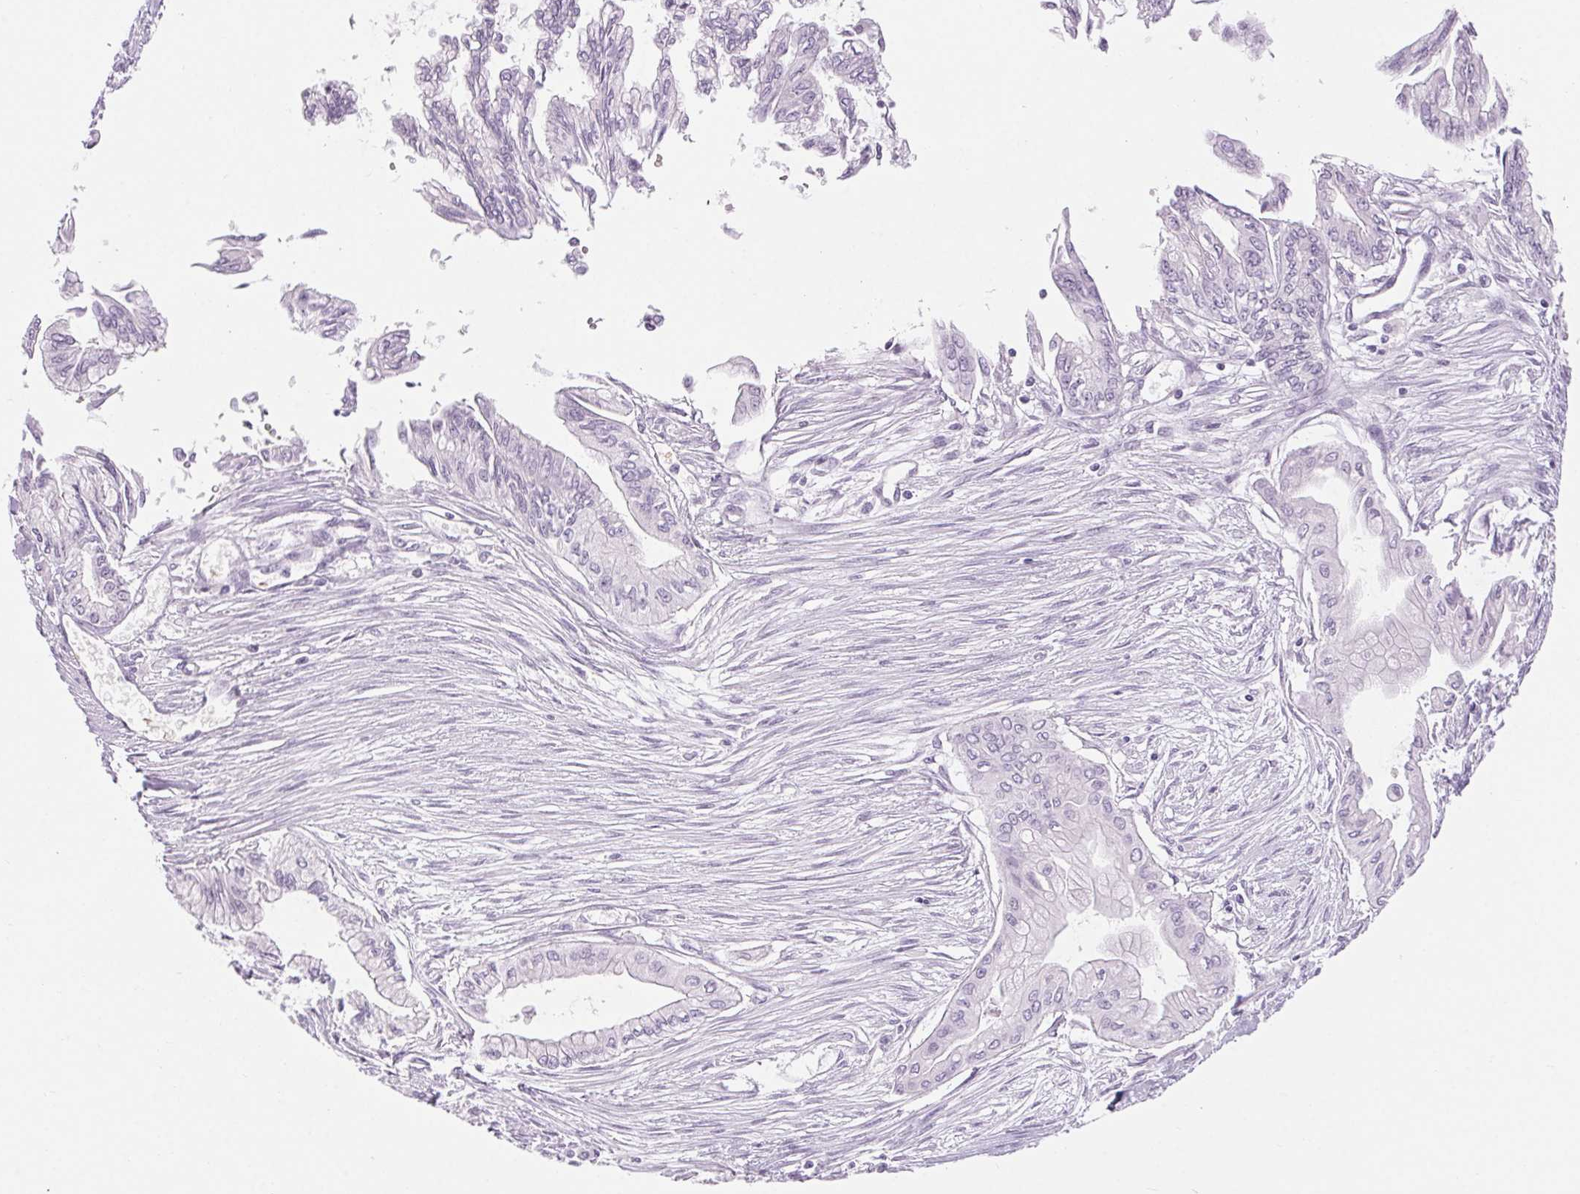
{"staining": {"intensity": "negative", "quantity": "none", "location": "none"}, "tissue": "pancreatic cancer", "cell_type": "Tumor cells", "image_type": "cancer", "snomed": [{"axis": "morphology", "description": "Adenocarcinoma, NOS"}, {"axis": "topography", "description": "Pancreas"}], "caption": "DAB immunohistochemical staining of pancreatic cancer (adenocarcinoma) displays no significant staining in tumor cells.", "gene": "LRP2", "patient": {"sex": "female", "age": 68}}